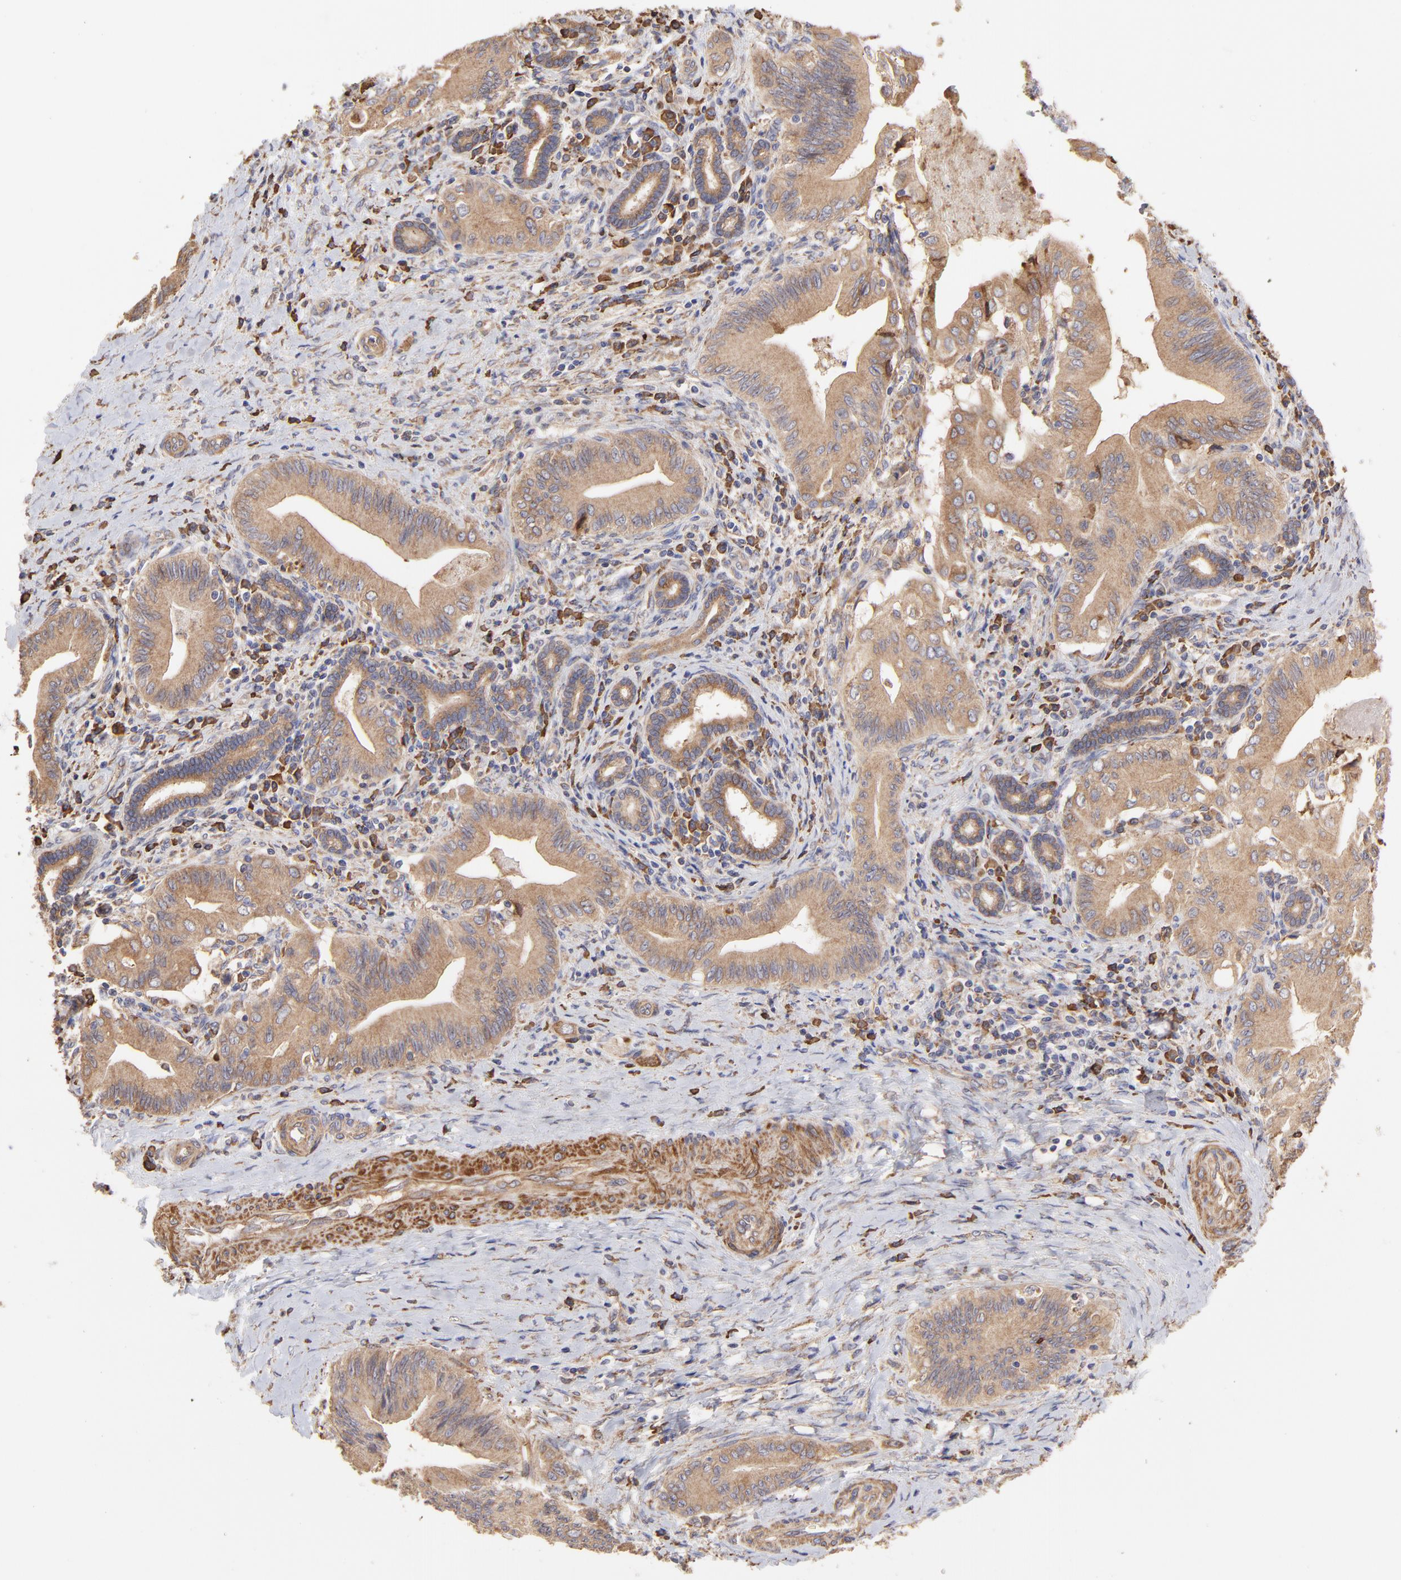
{"staining": {"intensity": "strong", "quantity": ">75%", "location": "cytoplasmic/membranous"}, "tissue": "liver cancer", "cell_type": "Tumor cells", "image_type": "cancer", "snomed": [{"axis": "morphology", "description": "Cholangiocarcinoma"}, {"axis": "topography", "description": "Liver"}], "caption": "Immunohistochemical staining of cholangiocarcinoma (liver) reveals strong cytoplasmic/membranous protein expression in about >75% of tumor cells. Immunohistochemistry stains the protein of interest in brown and the nuclei are stained blue.", "gene": "PFKM", "patient": {"sex": "male", "age": 58}}